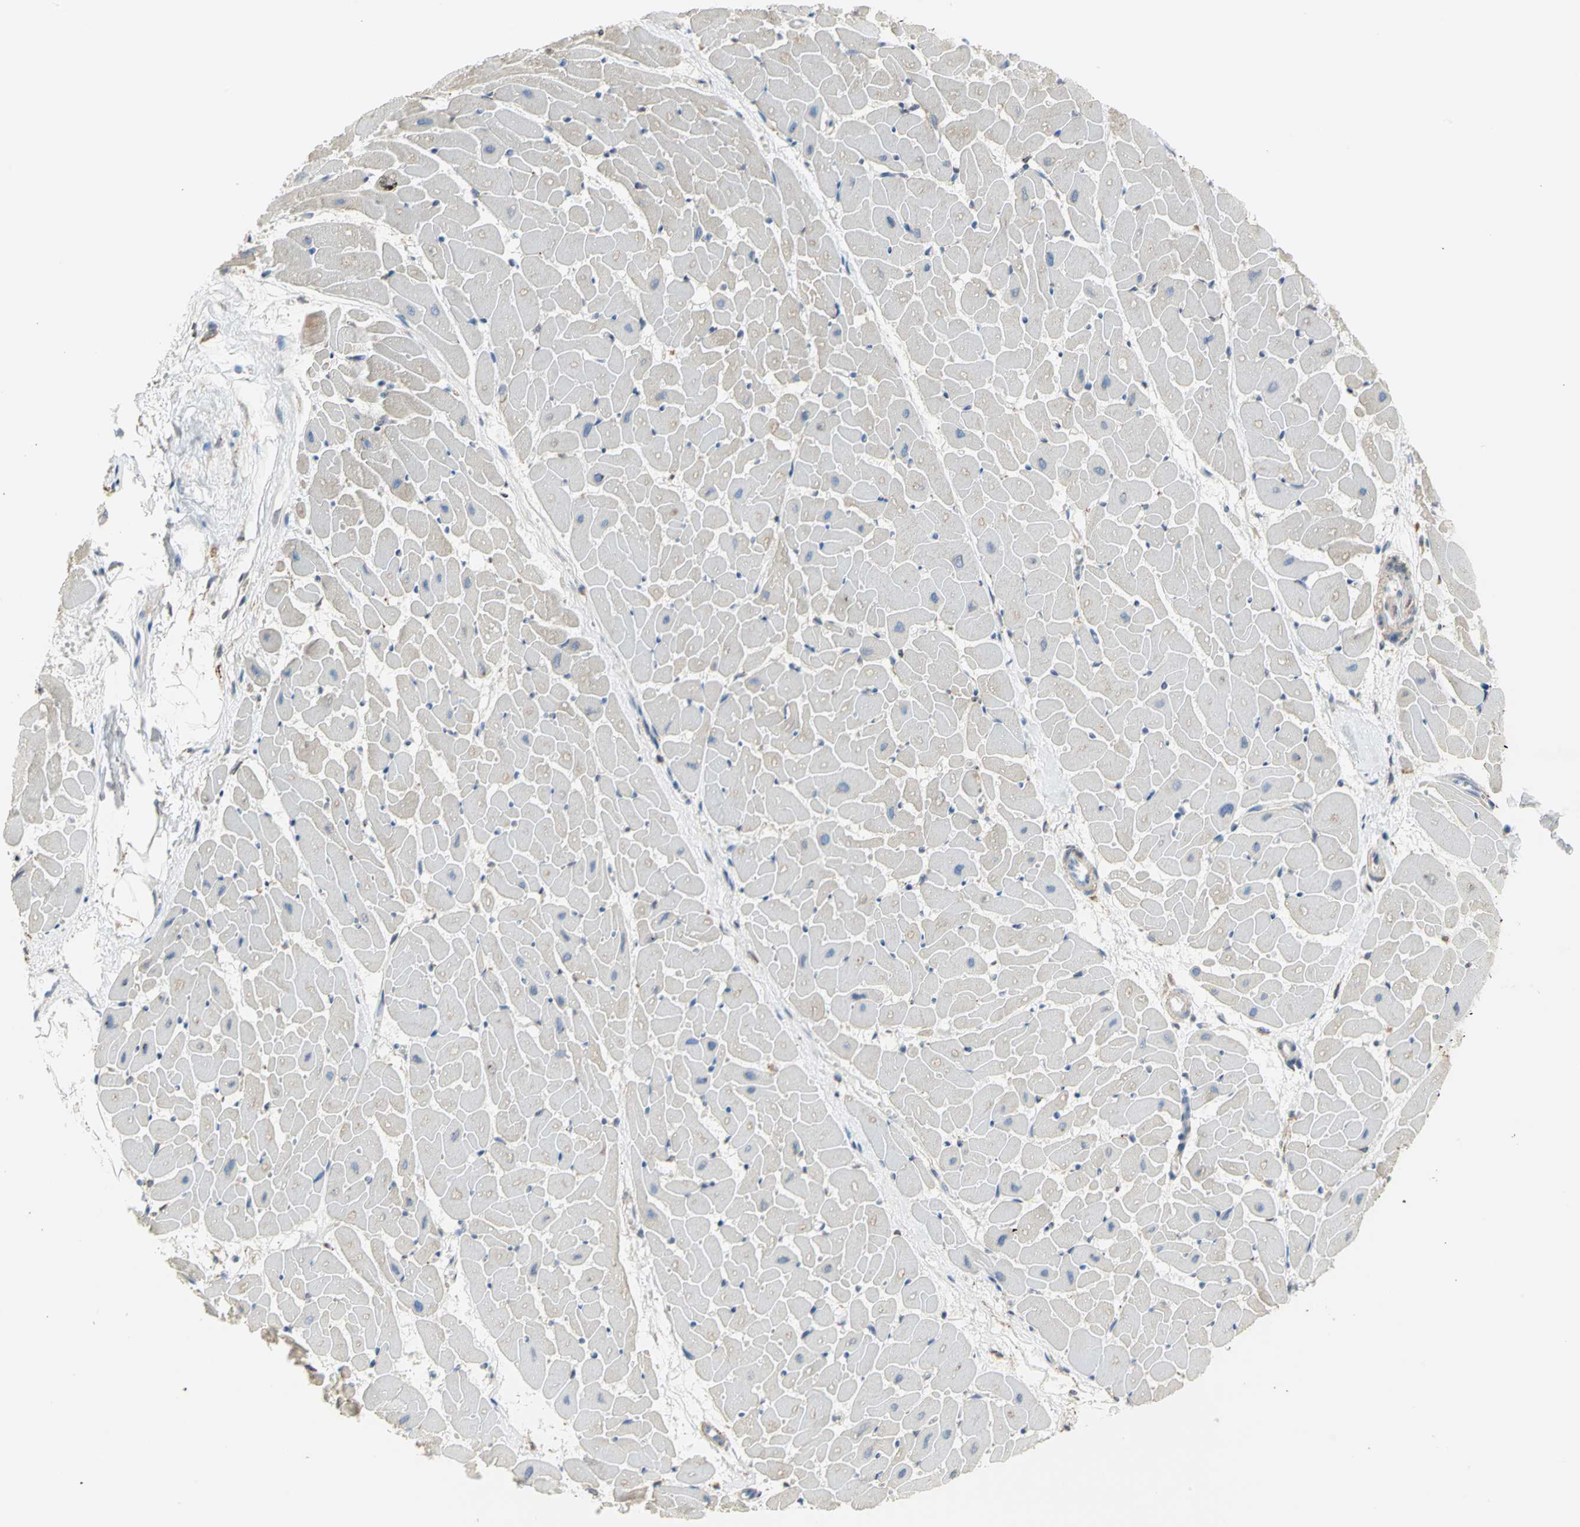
{"staining": {"intensity": "negative", "quantity": "none", "location": "none"}, "tissue": "heart muscle", "cell_type": "Cardiomyocytes", "image_type": "normal", "snomed": [{"axis": "morphology", "description": "Normal tissue, NOS"}, {"axis": "topography", "description": "Heart"}], "caption": "An immunohistochemistry photomicrograph of unremarkable heart muscle is shown. There is no staining in cardiomyocytes of heart muscle.", "gene": "SDF2L1", "patient": {"sex": "female", "age": 19}}